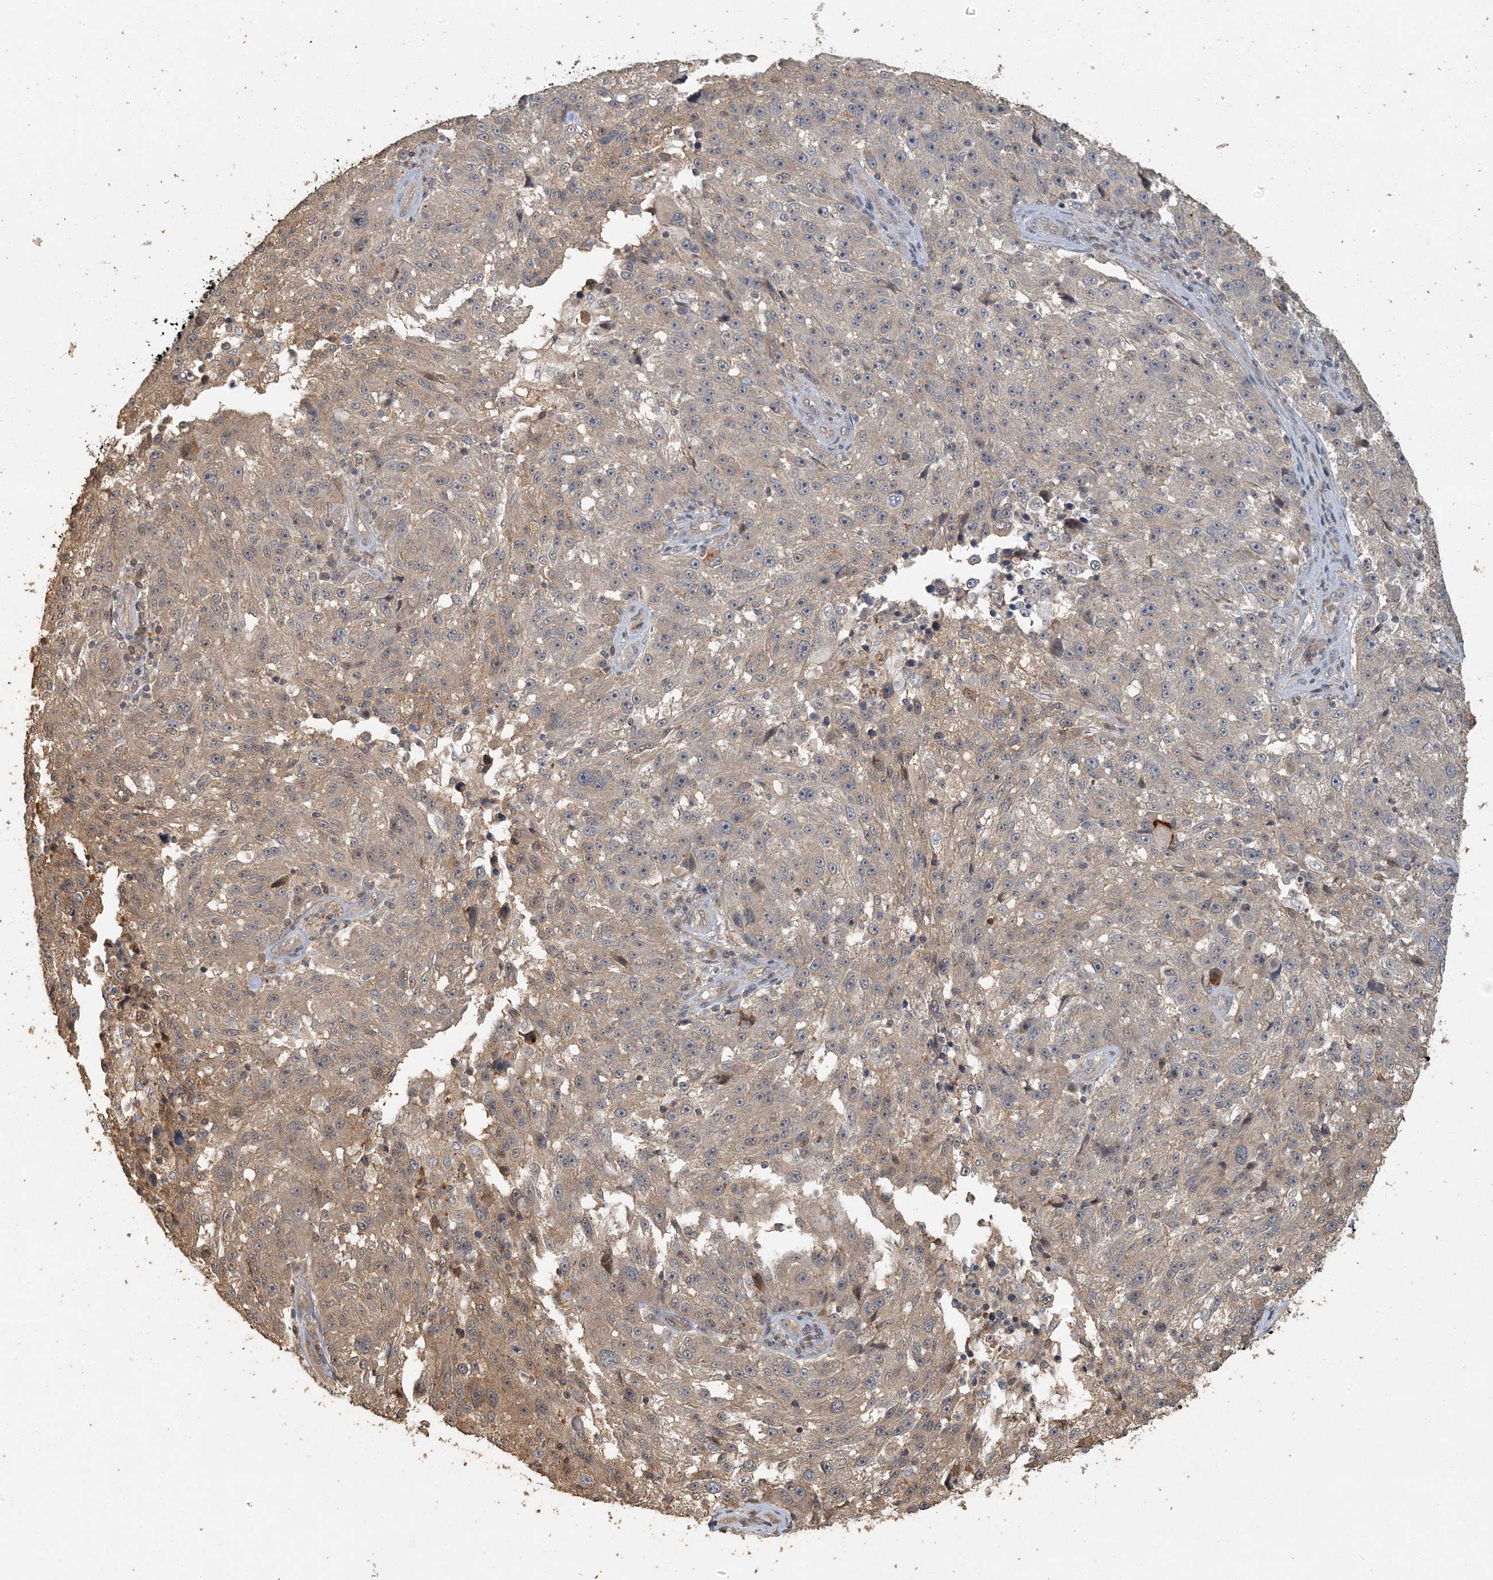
{"staining": {"intensity": "weak", "quantity": "25%-75%", "location": "cytoplasmic/membranous"}, "tissue": "melanoma", "cell_type": "Tumor cells", "image_type": "cancer", "snomed": [{"axis": "morphology", "description": "Malignant melanoma, NOS"}, {"axis": "topography", "description": "Skin"}], "caption": "Malignant melanoma stained with a brown dye displays weak cytoplasmic/membranous positive staining in approximately 25%-75% of tumor cells.", "gene": "AK9", "patient": {"sex": "male", "age": 53}}